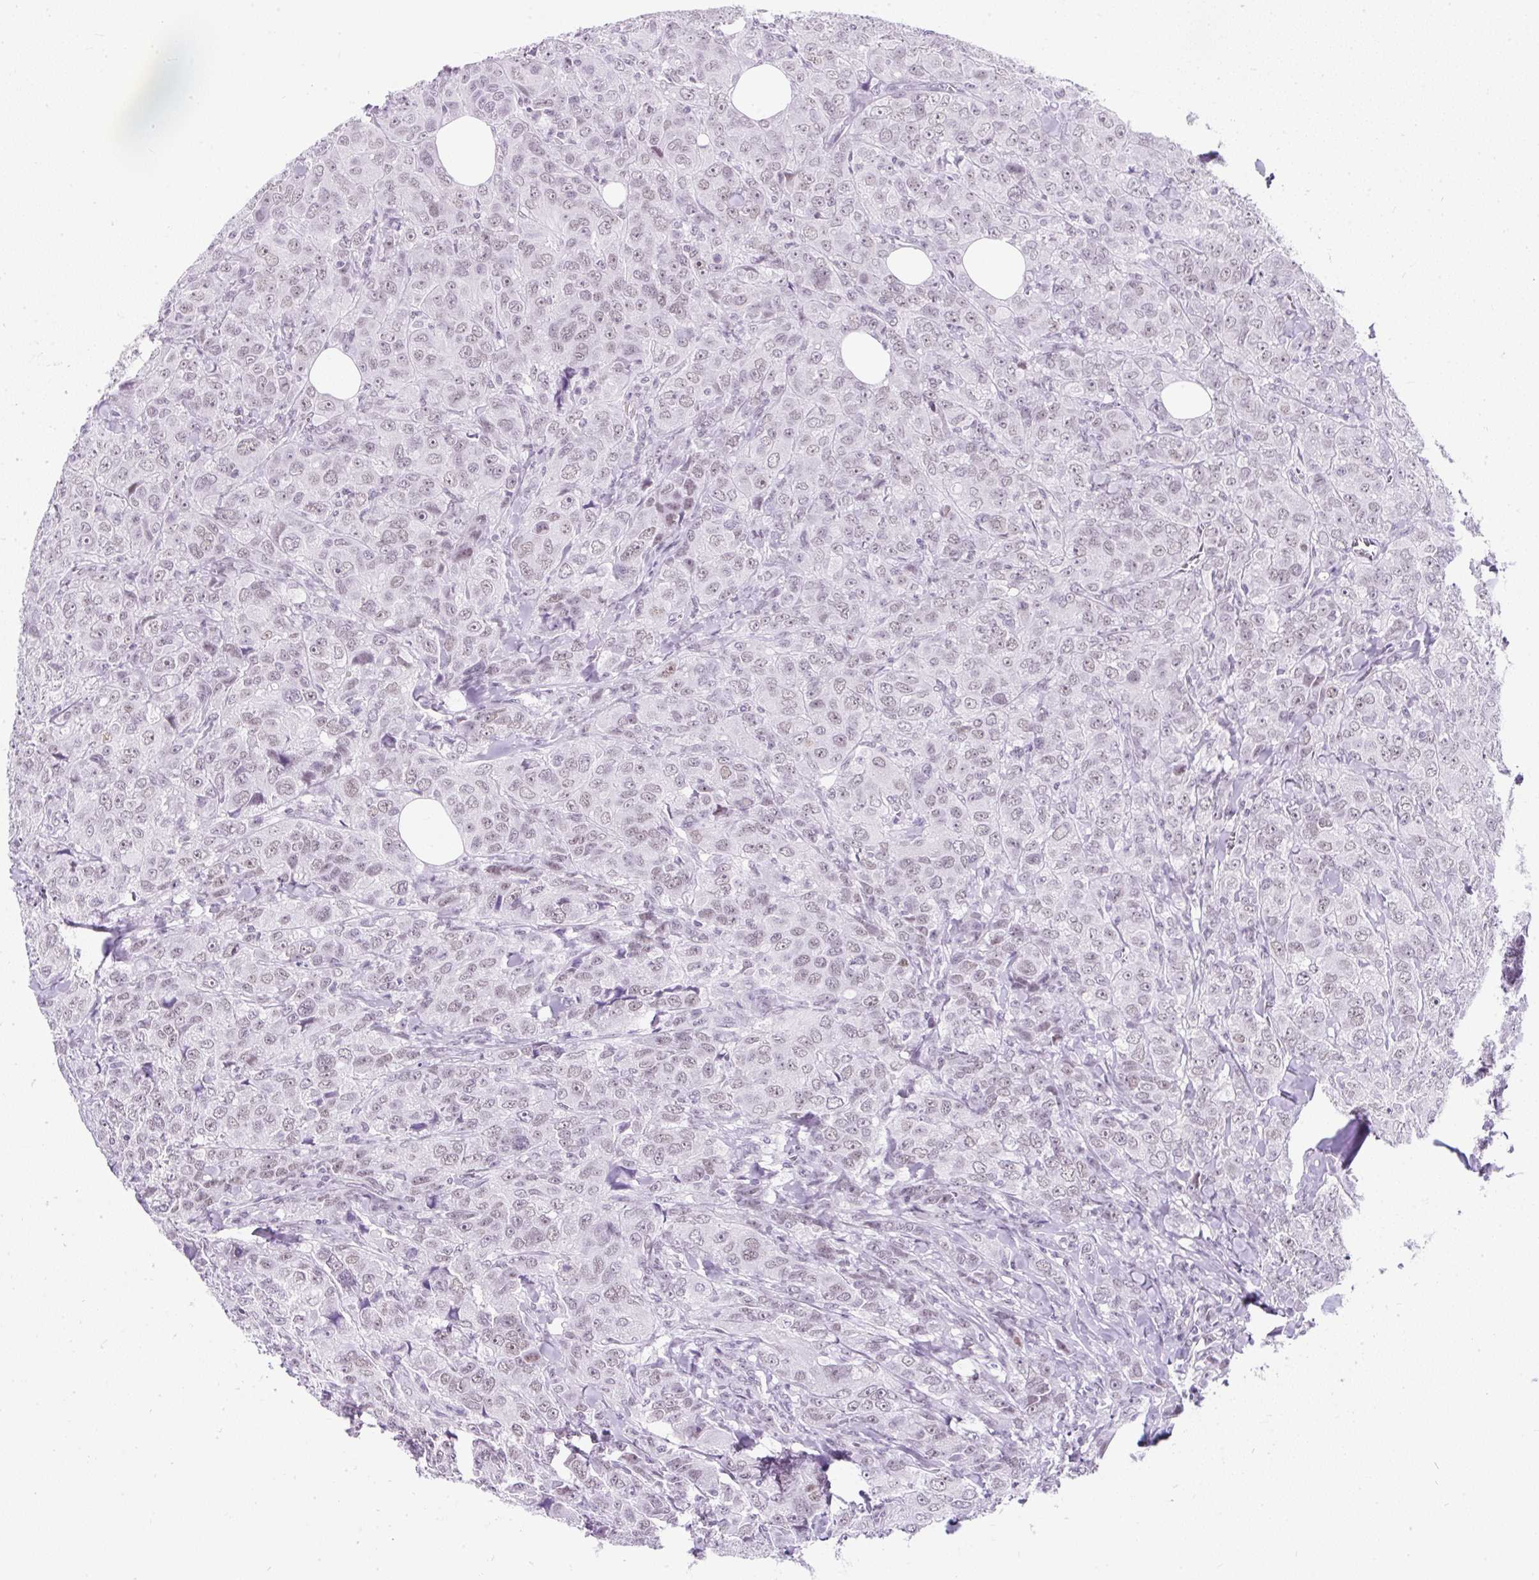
{"staining": {"intensity": "weak", "quantity": "<25%", "location": "nuclear"}, "tissue": "breast cancer", "cell_type": "Tumor cells", "image_type": "cancer", "snomed": [{"axis": "morphology", "description": "Duct carcinoma"}, {"axis": "topography", "description": "Breast"}], "caption": "Tumor cells are negative for brown protein staining in breast invasive ductal carcinoma.", "gene": "PLCXD2", "patient": {"sex": "female", "age": 43}}